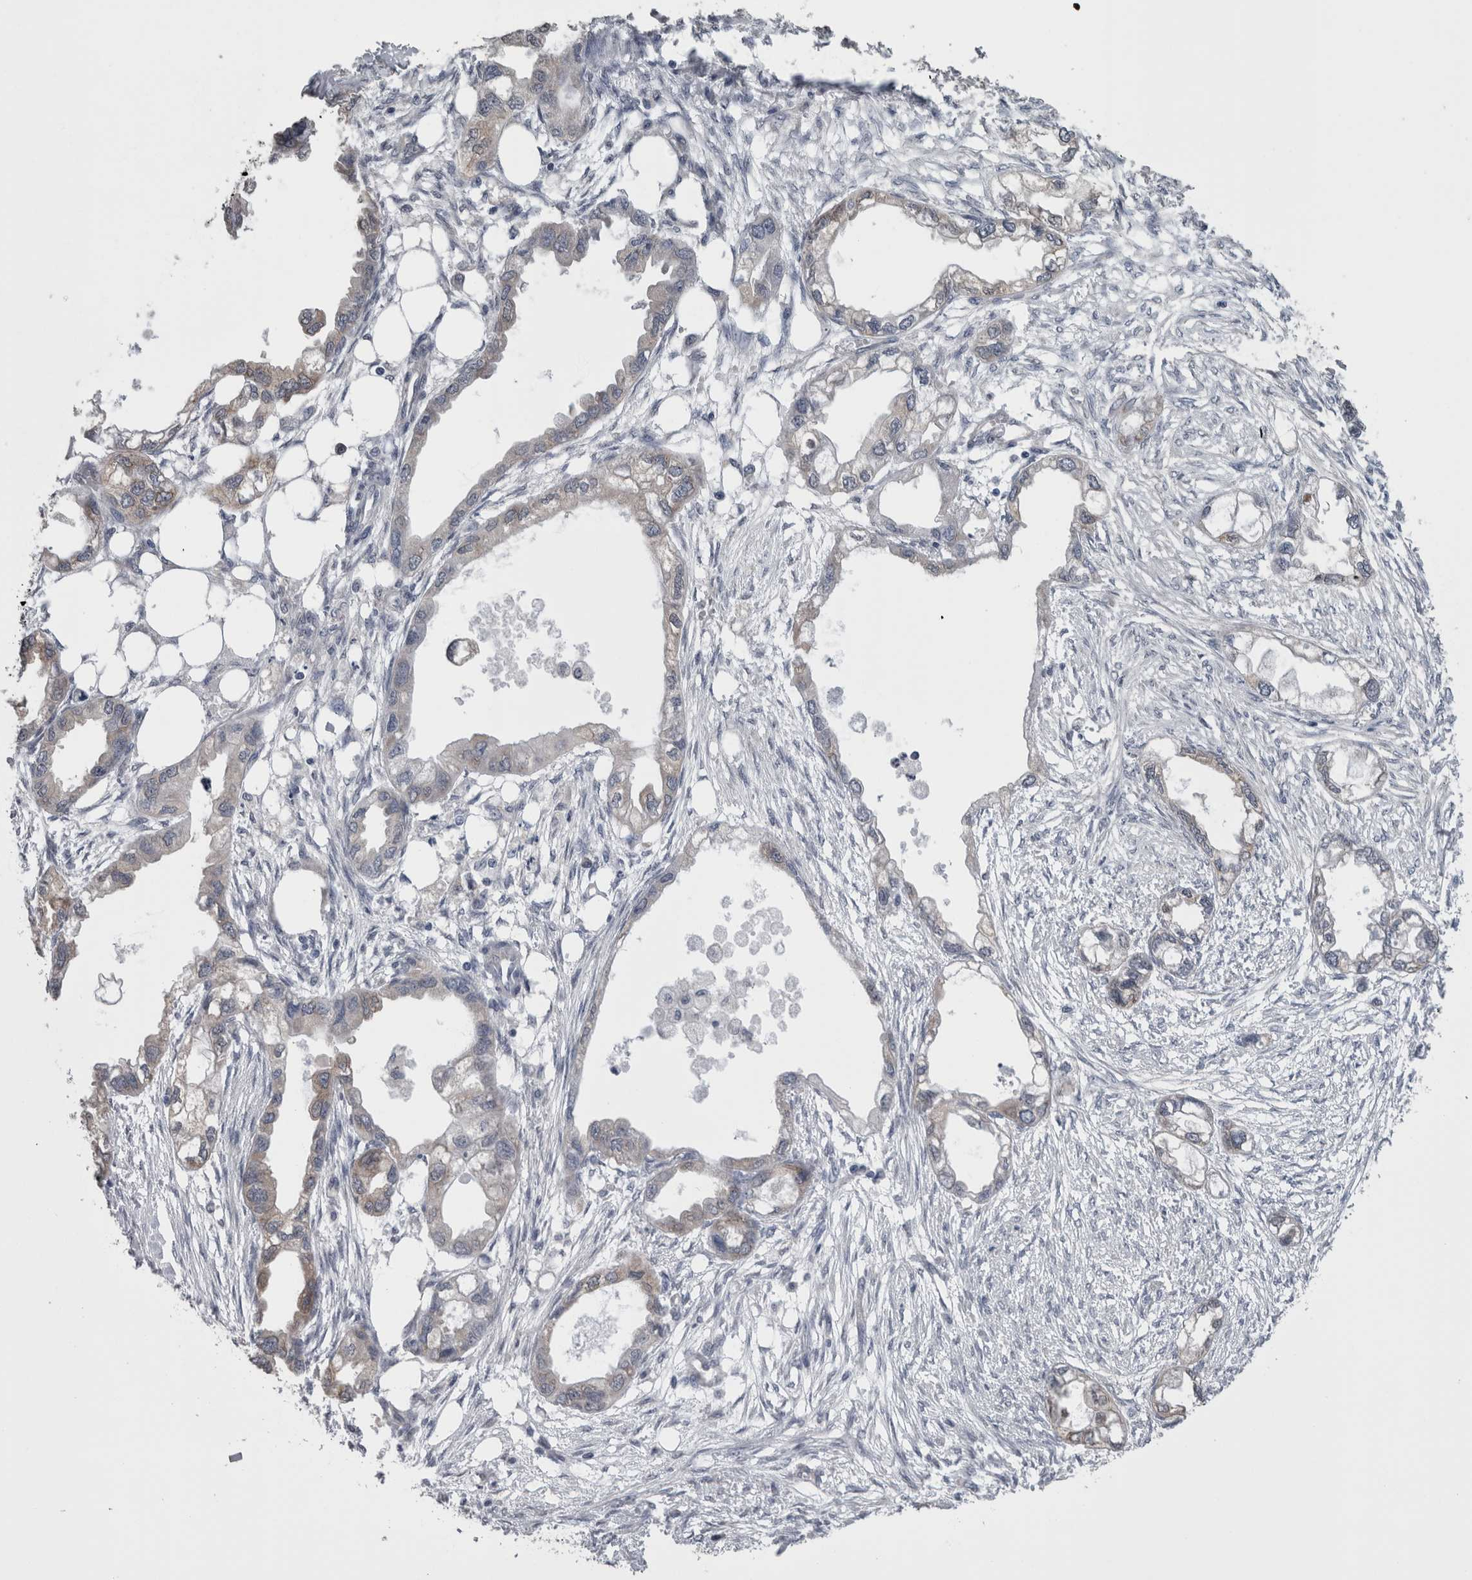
{"staining": {"intensity": "moderate", "quantity": "25%-75%", "location": "cytoplasmic/membranous"}, "tissue": "endometrial cancer", "cell_type": "Tumor cells", "image_type": "cancer", "snomed": [{"axis": "morphology", "description": "Adenocarcinoma, NOS"}, {"axis": "morphology", "description": "Adenocarcinoma, metastatic, NOS"}, {"axis": "topography", "description": "Adipose tissue"}, {"axis": "topography", "description": "Endometrium"}], "caption": "There is medium levels of moderate cytoplasmic/membranous positivity in tumor cells of endometrial cancer (adenocarcinoma), as demonstrated by immunohistochemical staining (brown color).", "gene": "DDX6", "patient": {"sex": "female", "age": 67}}